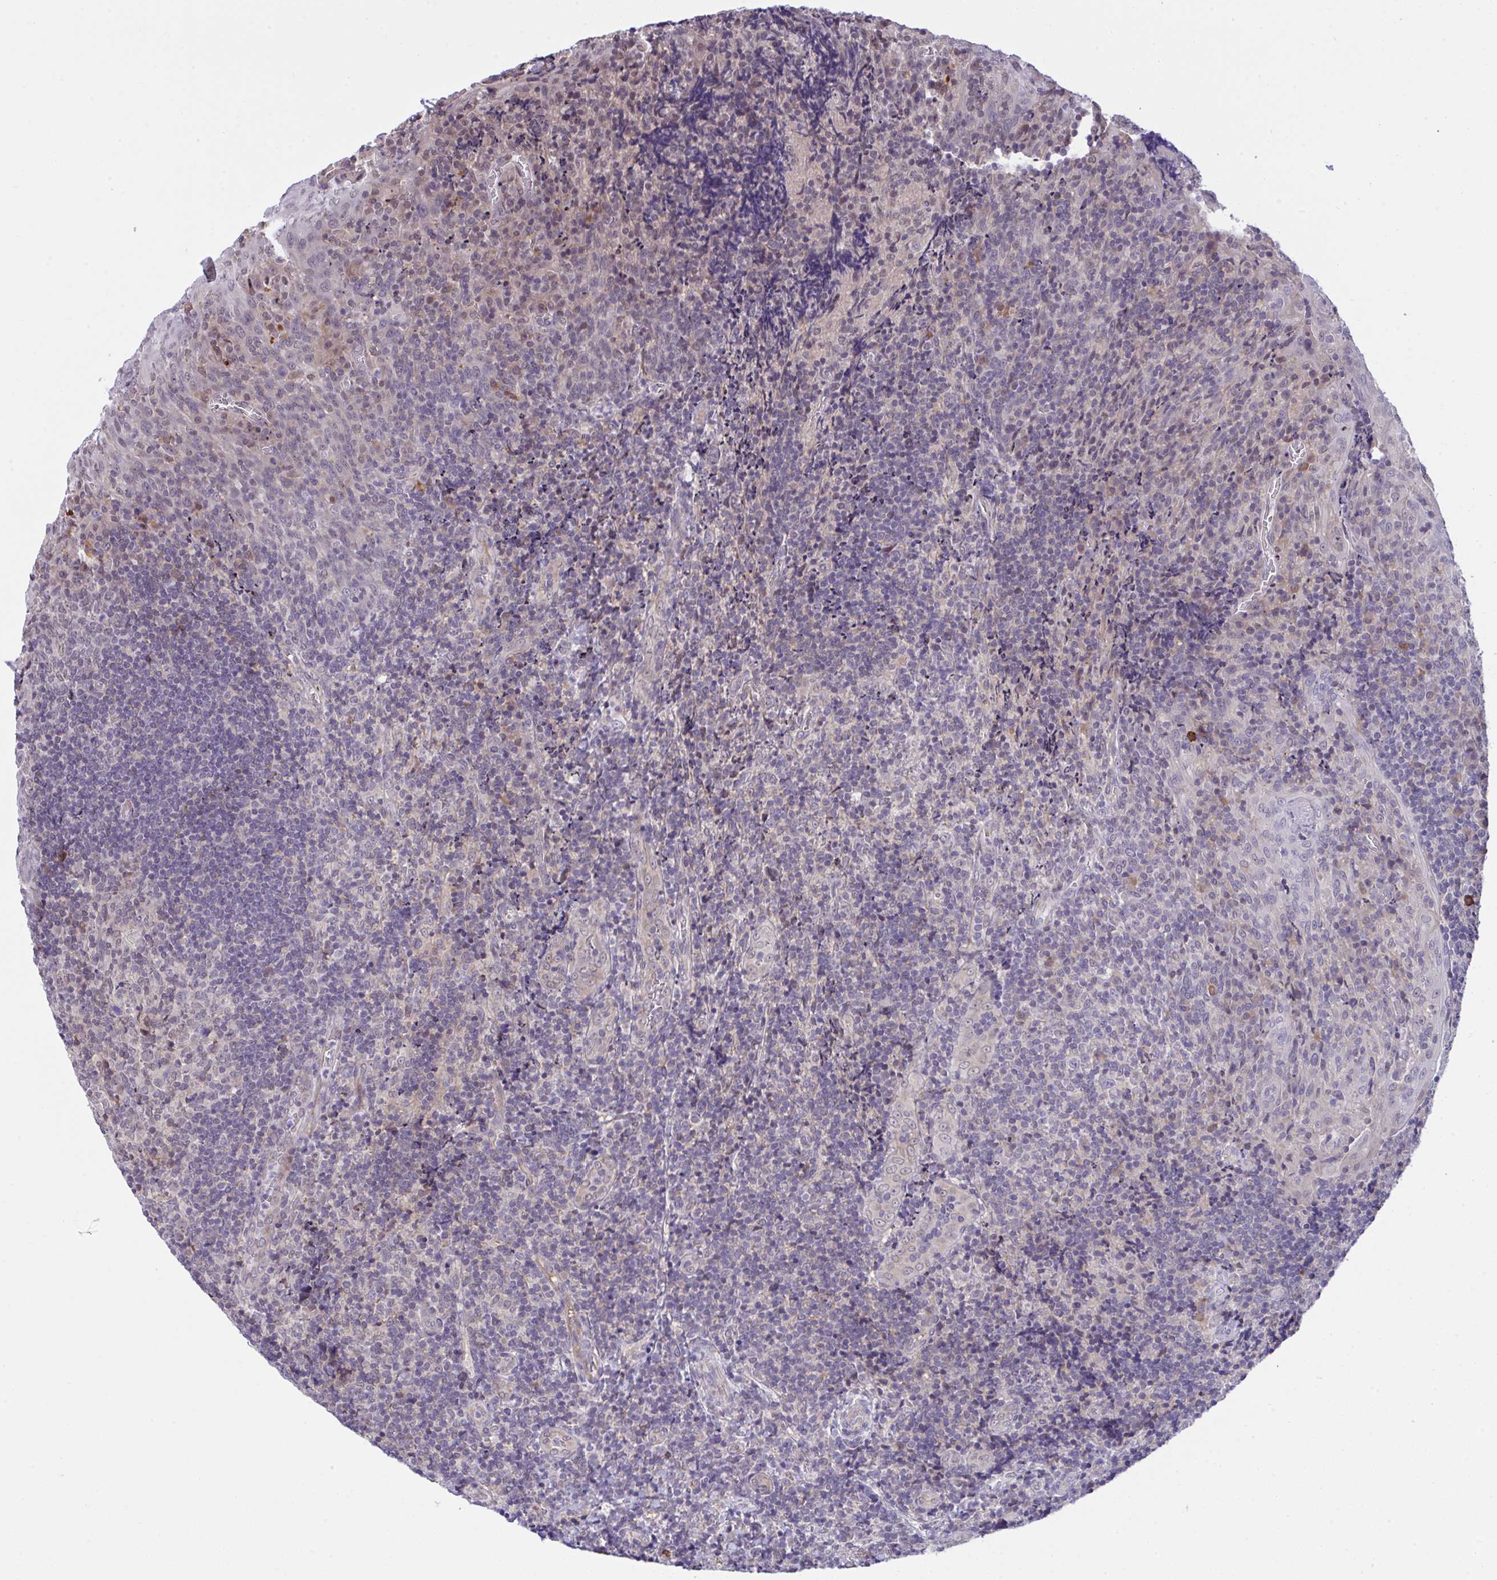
{"staining": {"intensity": "weak", "quantity": "<25%", "location": "nuclear"}, "tissue": "tonsil", "cell_type": "Germinal center cells", "image_type": "normal", "snomed": [{"axis": "morphology", "description": "Normal tissue, NOS"}, {"axis": "topography", "description": "Tonsil"}], "caption": "IHC histopathology image of benign tonsil: tonsil stained with DAB (3,3'-diaminobenzidine) displays no significant protein positivity in germinal center cells.", "gene": "C9orf64", "patient": {"sex": "male", "age": 17}}